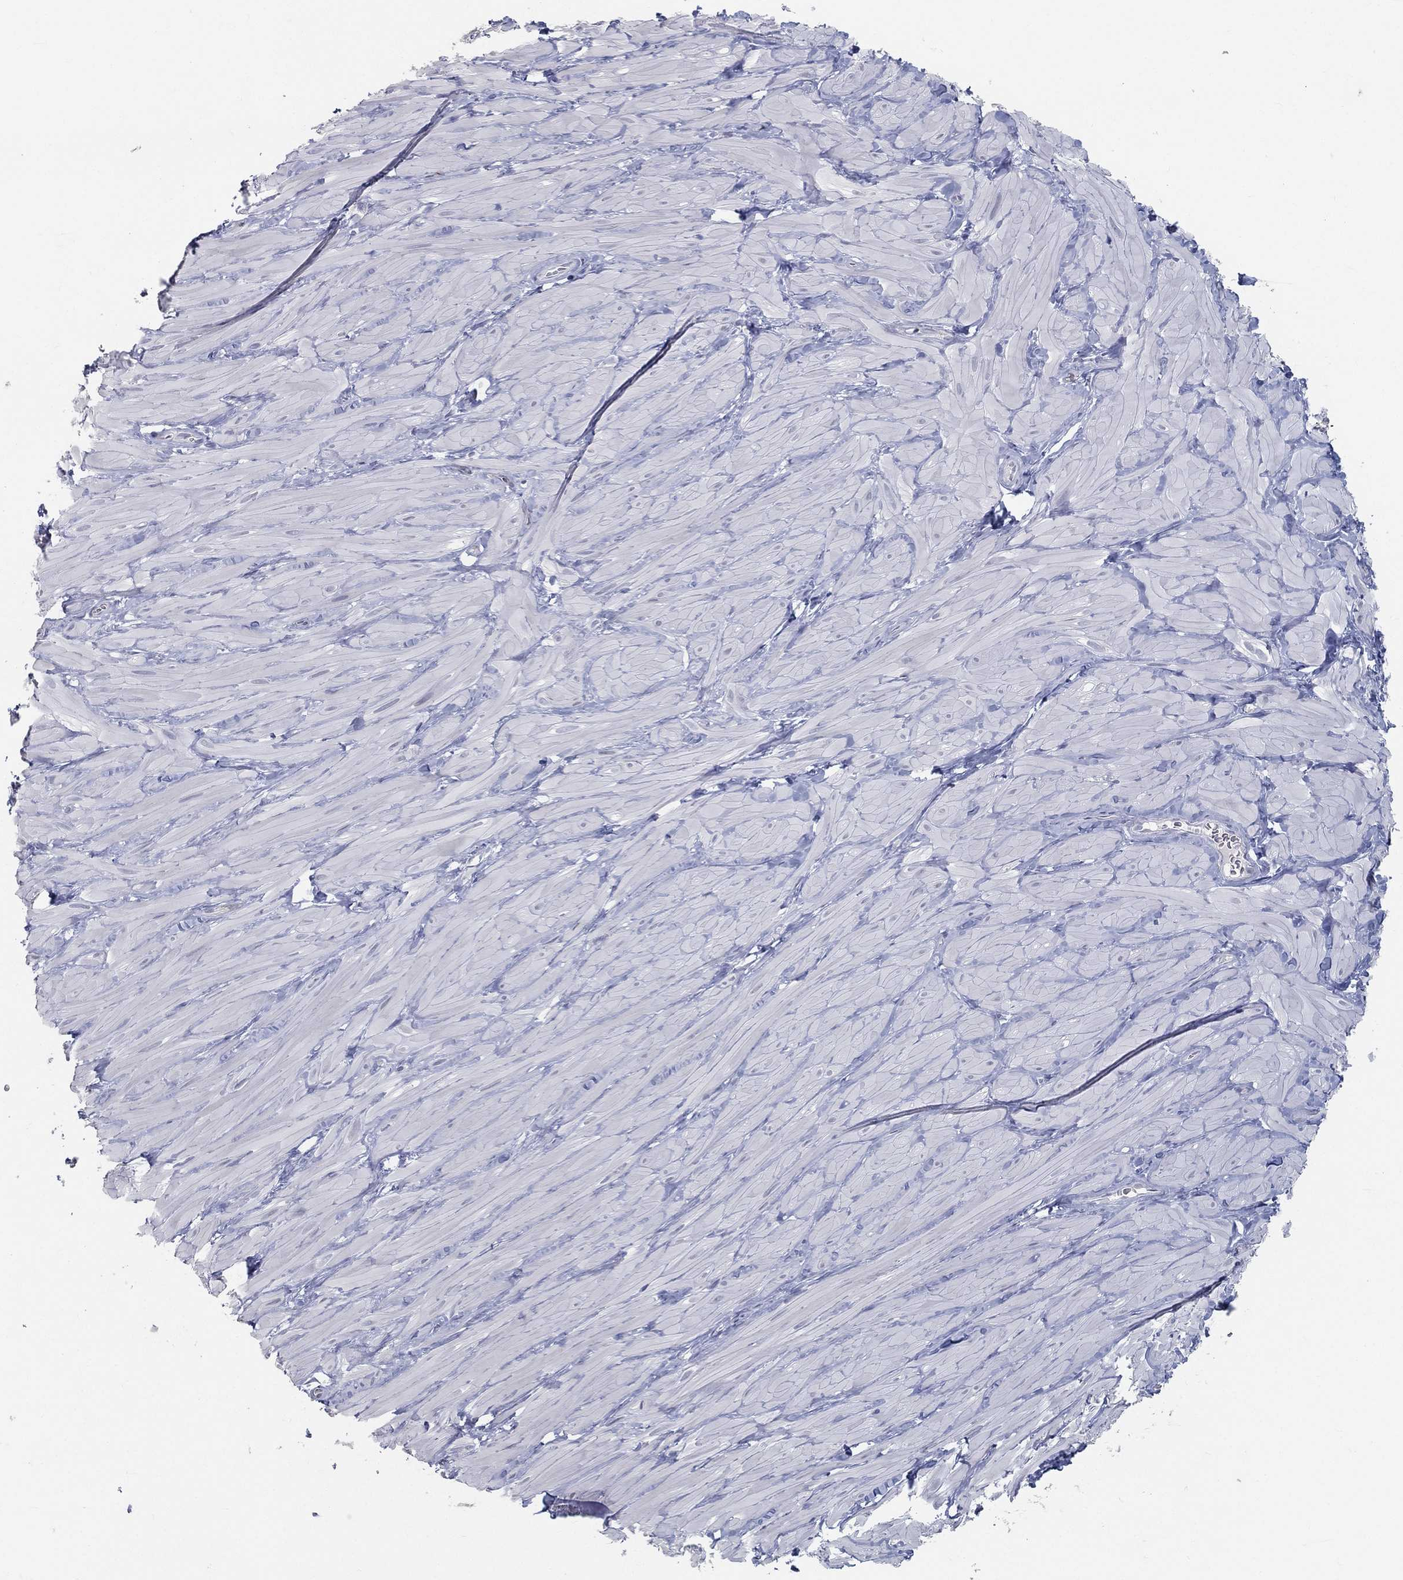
{"staining": {"intensity": "negative", "quantity": "none", "location": "none"}, "tissue": "soft tissue", "cell_type": "Fibroblasts", "image_type": "normal", "snomed": [{"axis": "morphology", "description": "Normal tissue, NOS"}, {"axis": "topography", "description": "Smooth muscle"}, {"axis": "topography", "description": "Peripheral nerve tissue"}], "caption": "Immunohistochemistry (IHC) micrograph of unremarkable soft tissue stained for a protein (brown), which exhibits no staining in fibroblasts.", "gene": "ACE2", "patient": {"sex": "male", "age": 22}}